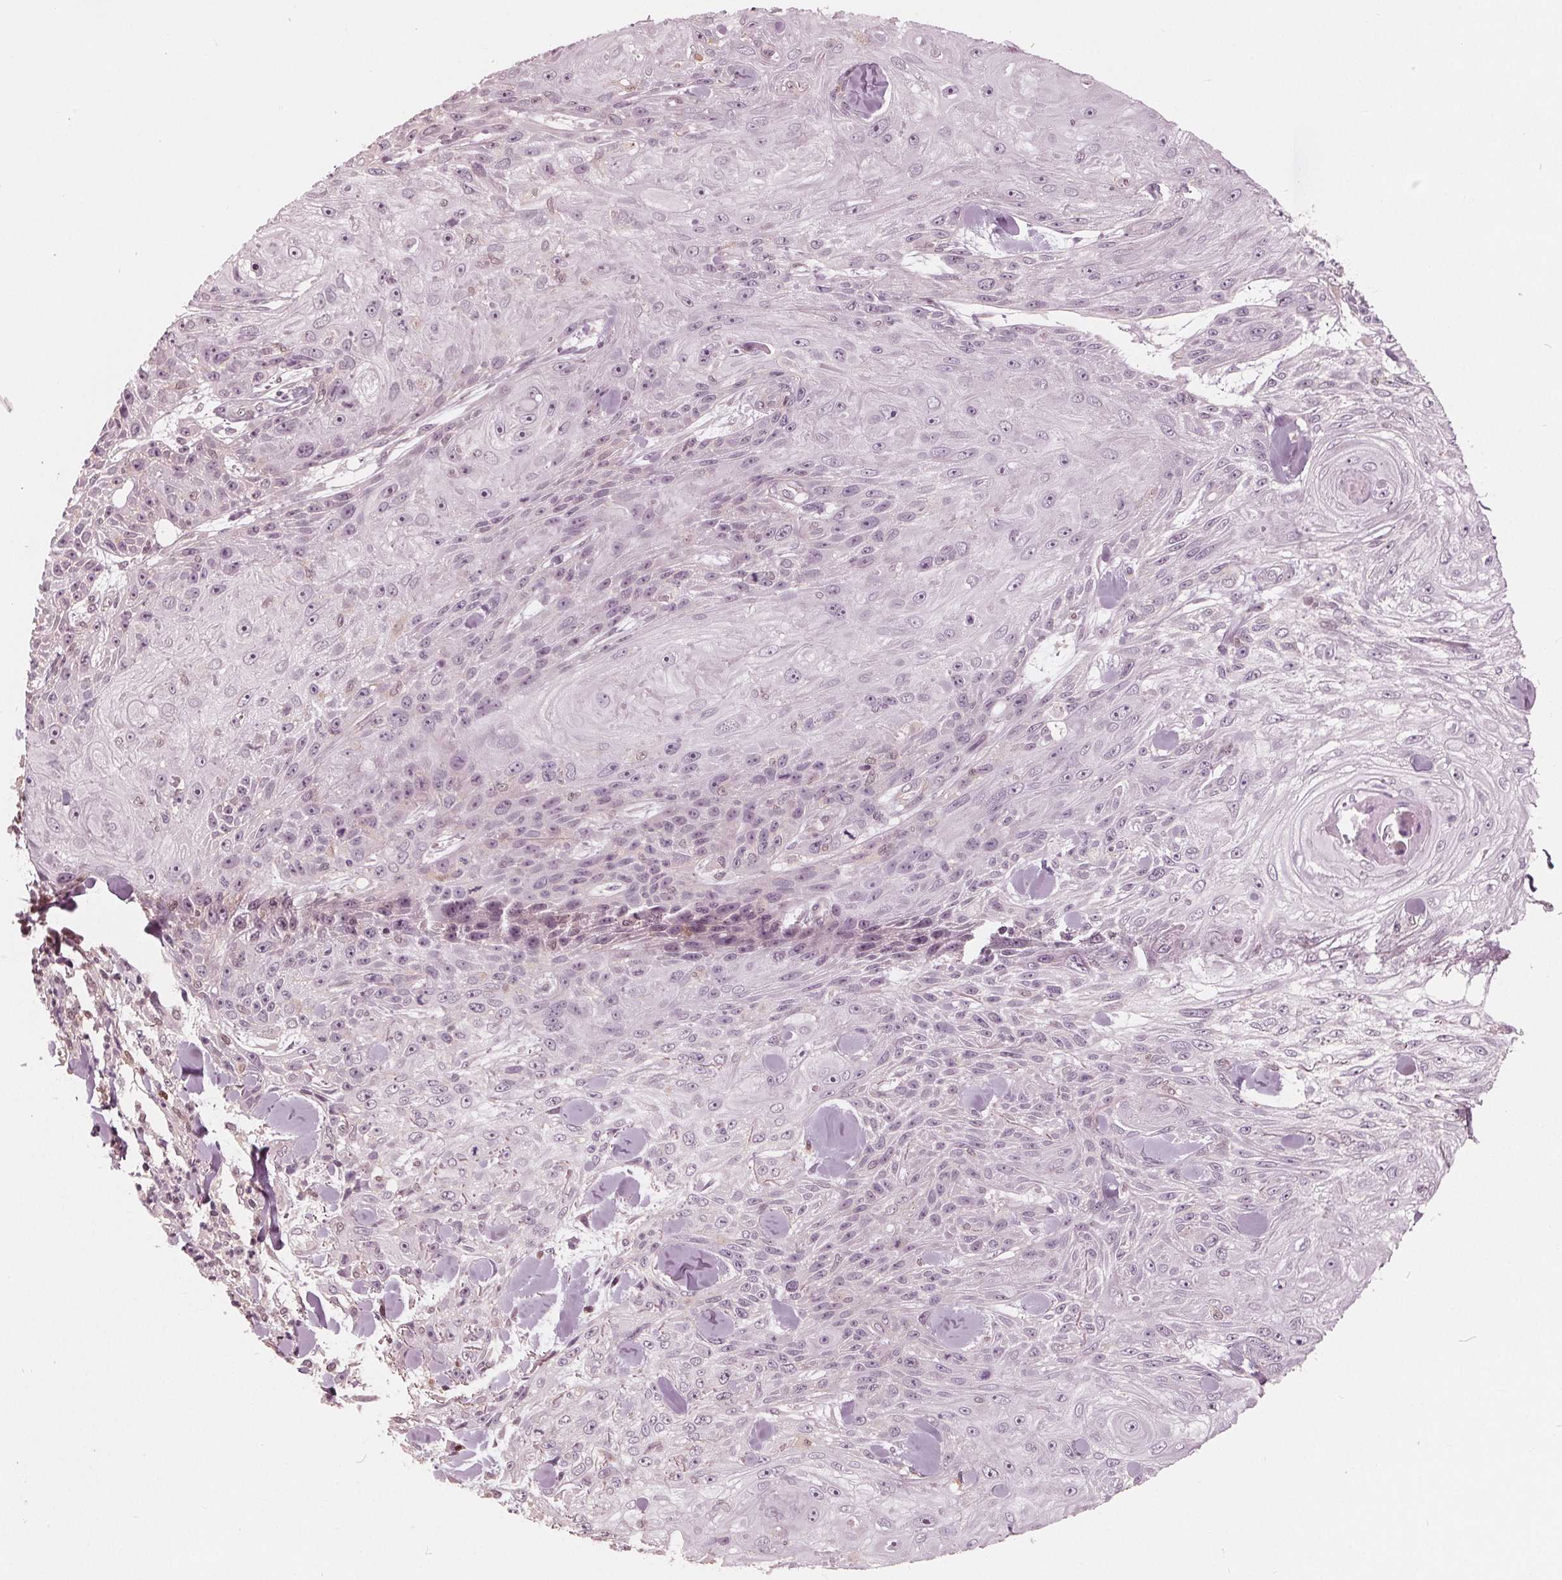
{"staining": {"intensity": "negative", "quantity": "none", "location": "none"}, "tissue": "skin cancer", "cell_type": "Tumor cells", "image_type": "cancer", "snomed": [{"axis": "morphology", "description": "Squamous cell carcinoma, NOS"}, {"axis": "topography", "description": "Skin"}], "caption": "The photomicrograph exhibits no significant expression in tumor cells of skin cancer.", "gene": "ING3", "patient": {"sex": "male", "age": 88}}